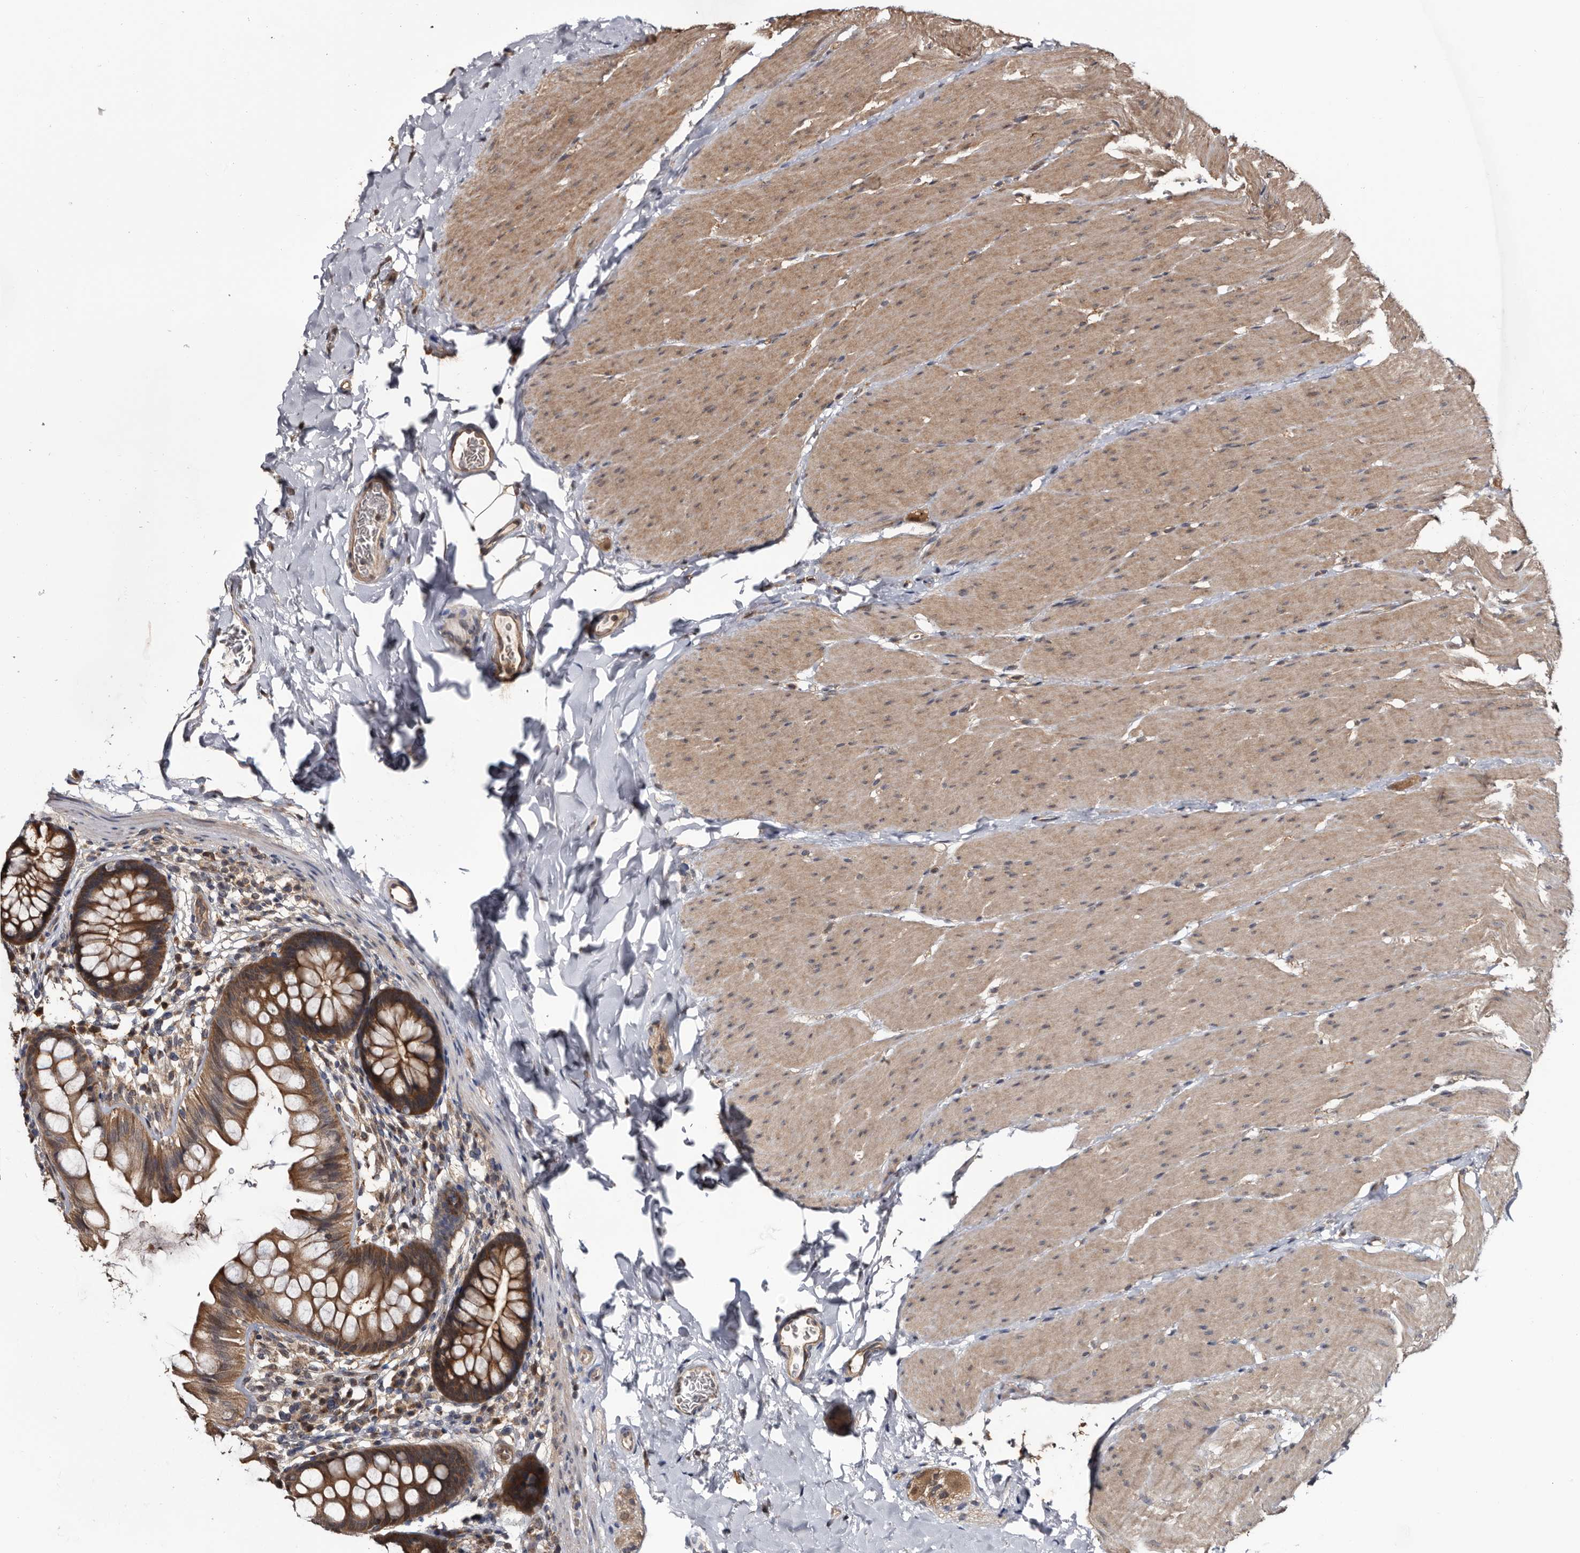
{"staining": {"intensity": "moderate", "quantity": ">75%", "location": "cytoplasmic/membranous"}, "tissue": "colon", "cell_type": "Endothelial cells", "image_type": "normal", "snomed": [{"axis": "morphology", "description": "Normal tissue, NOS"}, {"axis": "topography", "description": "Colon"}], "caption": "Protein analysis of unremarkable colon reveals moderate cytoplasmic/membranous positivity in approximately >75% of endothelial cells.", "gene": "TTI2", "patient": {"sex": "female", "age": 62}}